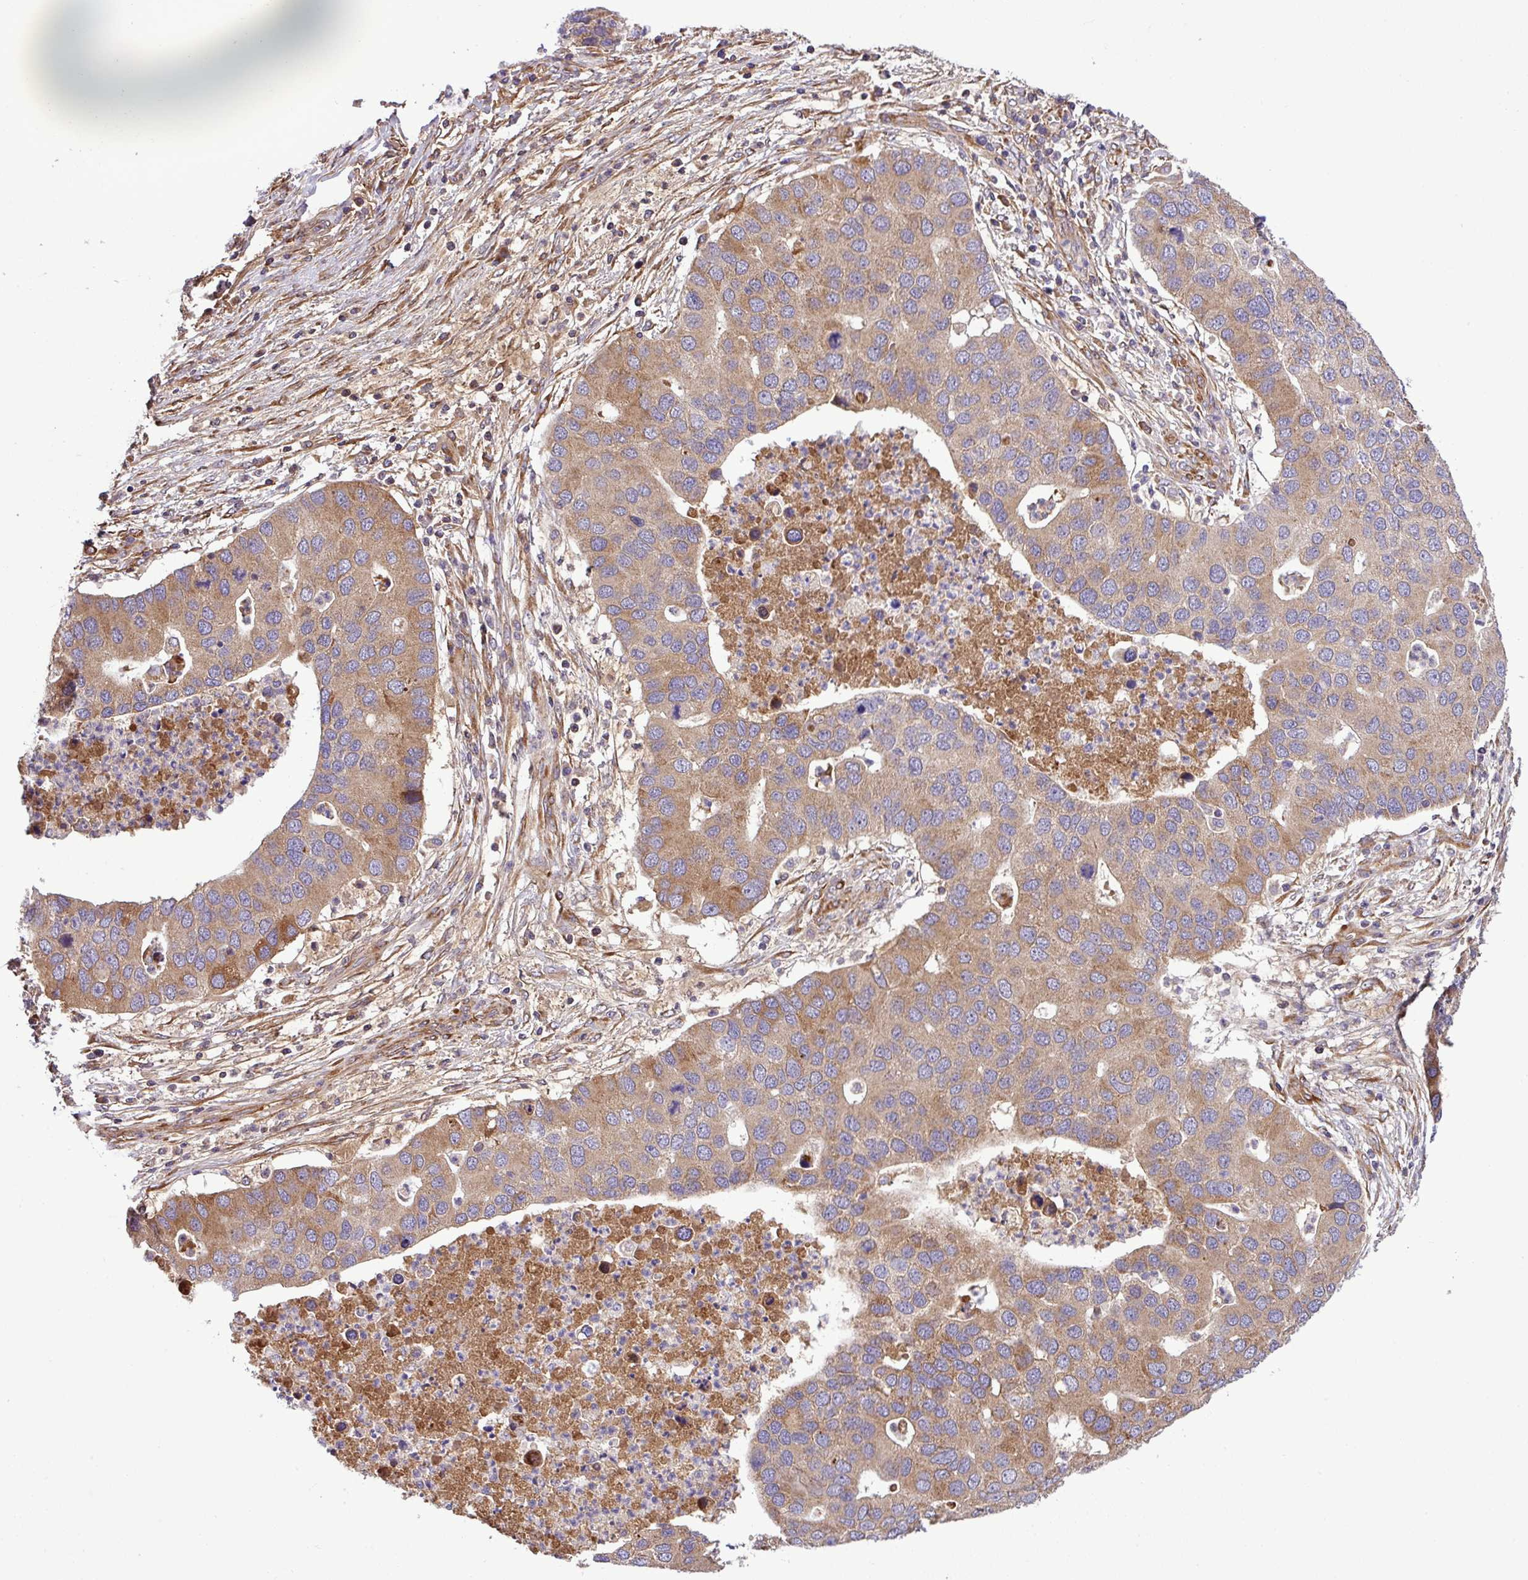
{"staining": {"intensity": "moderate", "quantity": ">75%", "location": "cytoplasmic/membranous"}, "tissue": "lung cancer", "cell_type": "Tumor cells", "image_type": "cancer", "snomed": [{"axis": "morphology", "description": "Aneuploidy"}, {"axis": "morphology", "description": "Adenocarcinoma, NOS"}, {"axis": "topography", "description": "Lymph node"}, {"axis": "topography", "description": "Lung"}], "caption": "Immunohistochemistry (IHC) photomicrograph of neoplastic tissue: human adenocarcinoma (lung) stained using immunohistochemistry exhibits medium levels of moderate protein expression localized specifically in the cytoplasmic/membranous of tumor cells, appearing as a cytoplasmic/membranous brown color.", "gene": "CWH43", "patient": {"sex": "female", "age": 74}}